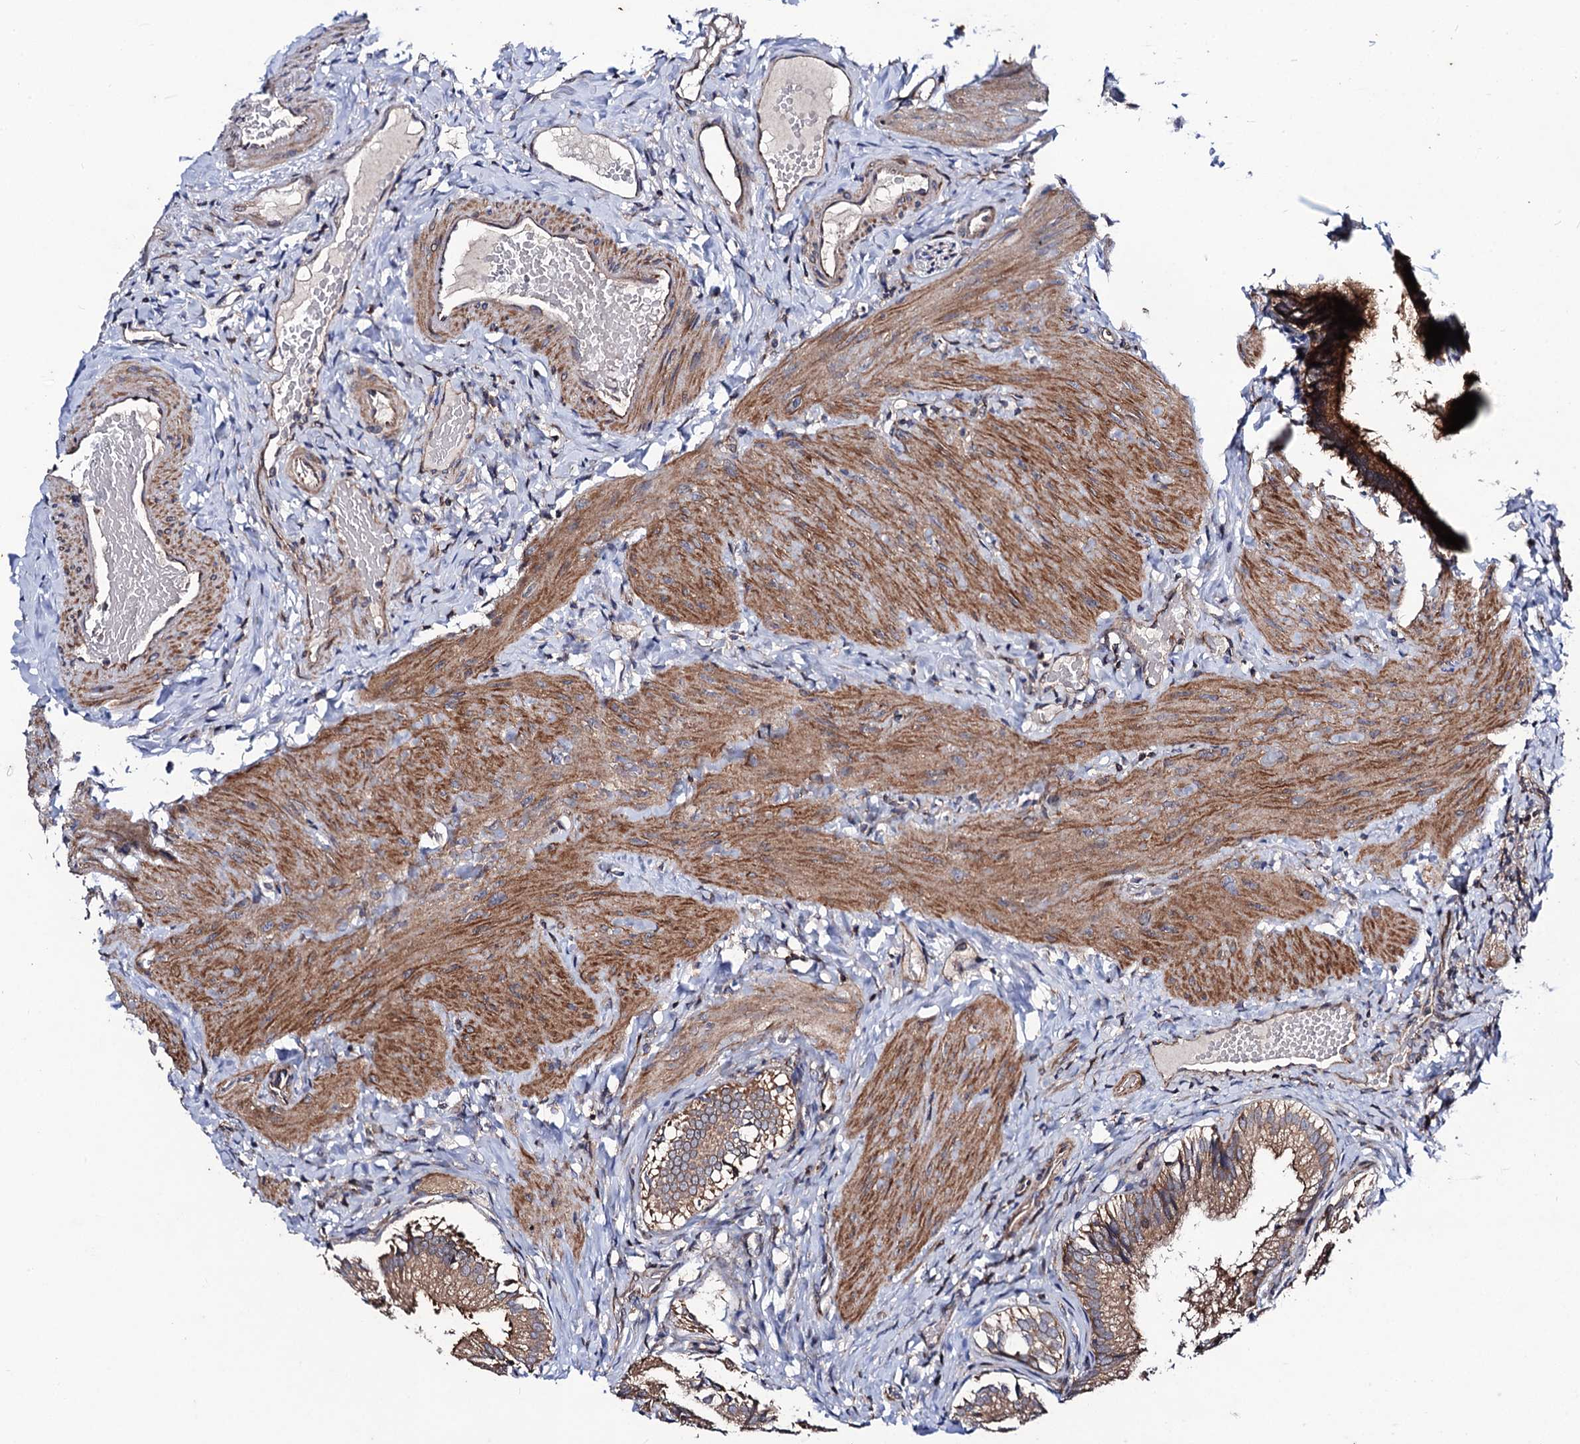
{"staining": {"intensity": "moderate", "quantity": ">75%", "location": "cytoplasmic/membranous"}, "tissue": "gallbladder", "cell_type": "Glandular cells", "image_type": "normal", "snomed": [{"axis": "morphology", "description": "Normal tissue, NOS"}, {"axis": "topography", "description": "Gallbladder"}], "caption": "Immunohistochemistry (IHC) photomicrograph of normal gallbladder stained for a protein (brown), which displays medium levels of moderate cytoplasmic/membranous expression in about >75% of glandular cells.", "gene": "DYDC1", "patient": {"sex": "female", "age": 30}}